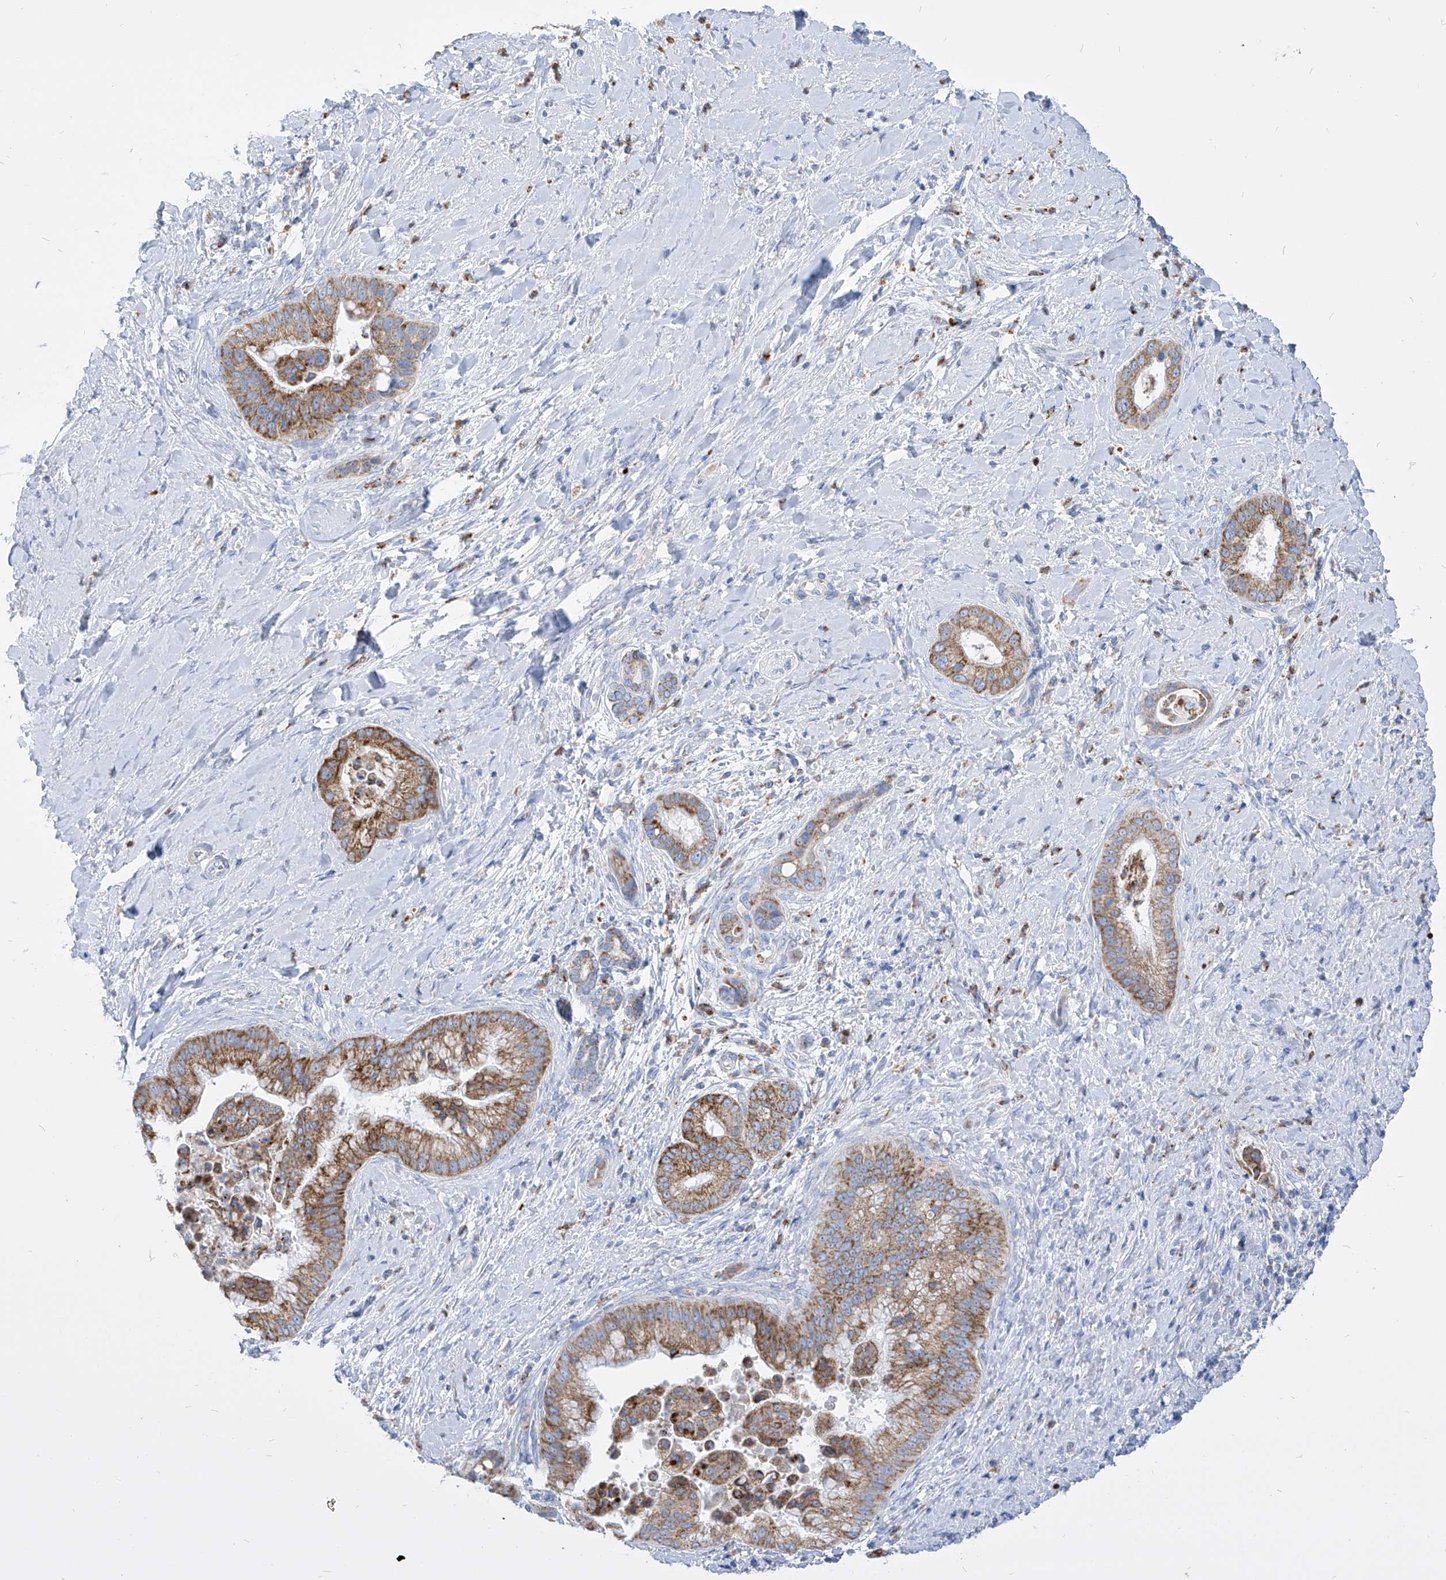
{"staining": {"intensity": "moderate", "quantity": ">75%", "location": "cytoplasmic/membranous"}, "tissue": "liver cancer", "cell_type": "Tumor cells", "image_type": "cancer", "snomed": [{"axis": "morphology", "description": "Cholangiocarcinoma"}, {"axis": "topography", "description": "Liver"}], "caption": "Immunohistochemical staining of liver cancer demonstrates medium levels of moderate cytoplasmic/membranous protein expression in approximately >75% of tumor cells.", "gene": "COQ3", "patient": {"sex": "female", "age": 54}}